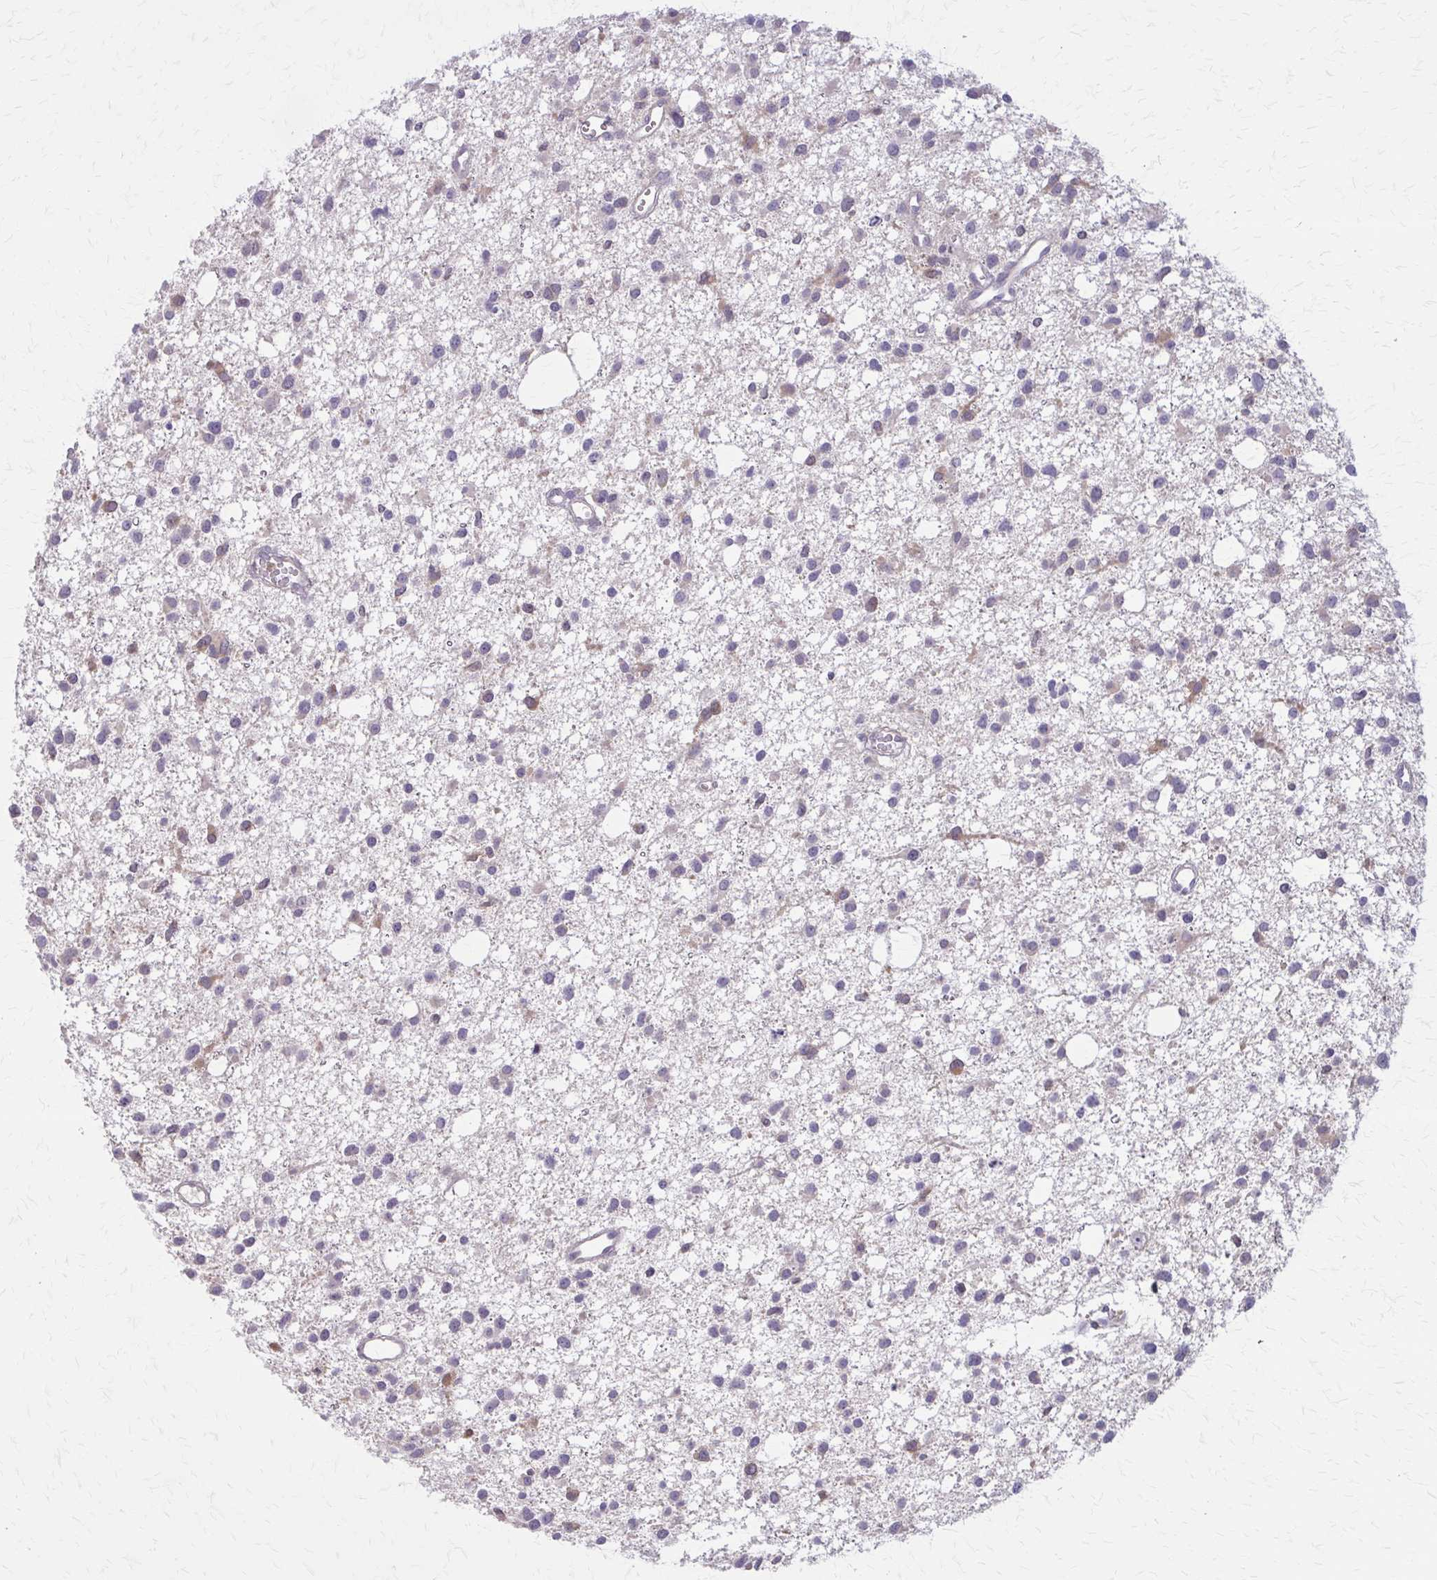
{"staining": {"intensity": "weak", "quantity": "25%-75%", "location": "cytoplasmic/membranous"}, "tissue": "glioma", "cell_type": "Tumor cells", "image_type": "cancer", "snomed": [{"axis": "morphology", "description": "Glioma, malignant, High grade"}, {"axis": "topography", "description": "Brain"}], "caption": "This histopathology image displays high-grade glioma (malignant) stained with immunohistochemistry (IHC) to label a protein in brown. The cytoplasmic/membranous of tumor cells show weak positivity for the protein. Nuclei are counter-stained blue.", "gene": "NRBF2", "patient": {"sex": "male", "age": 23}}